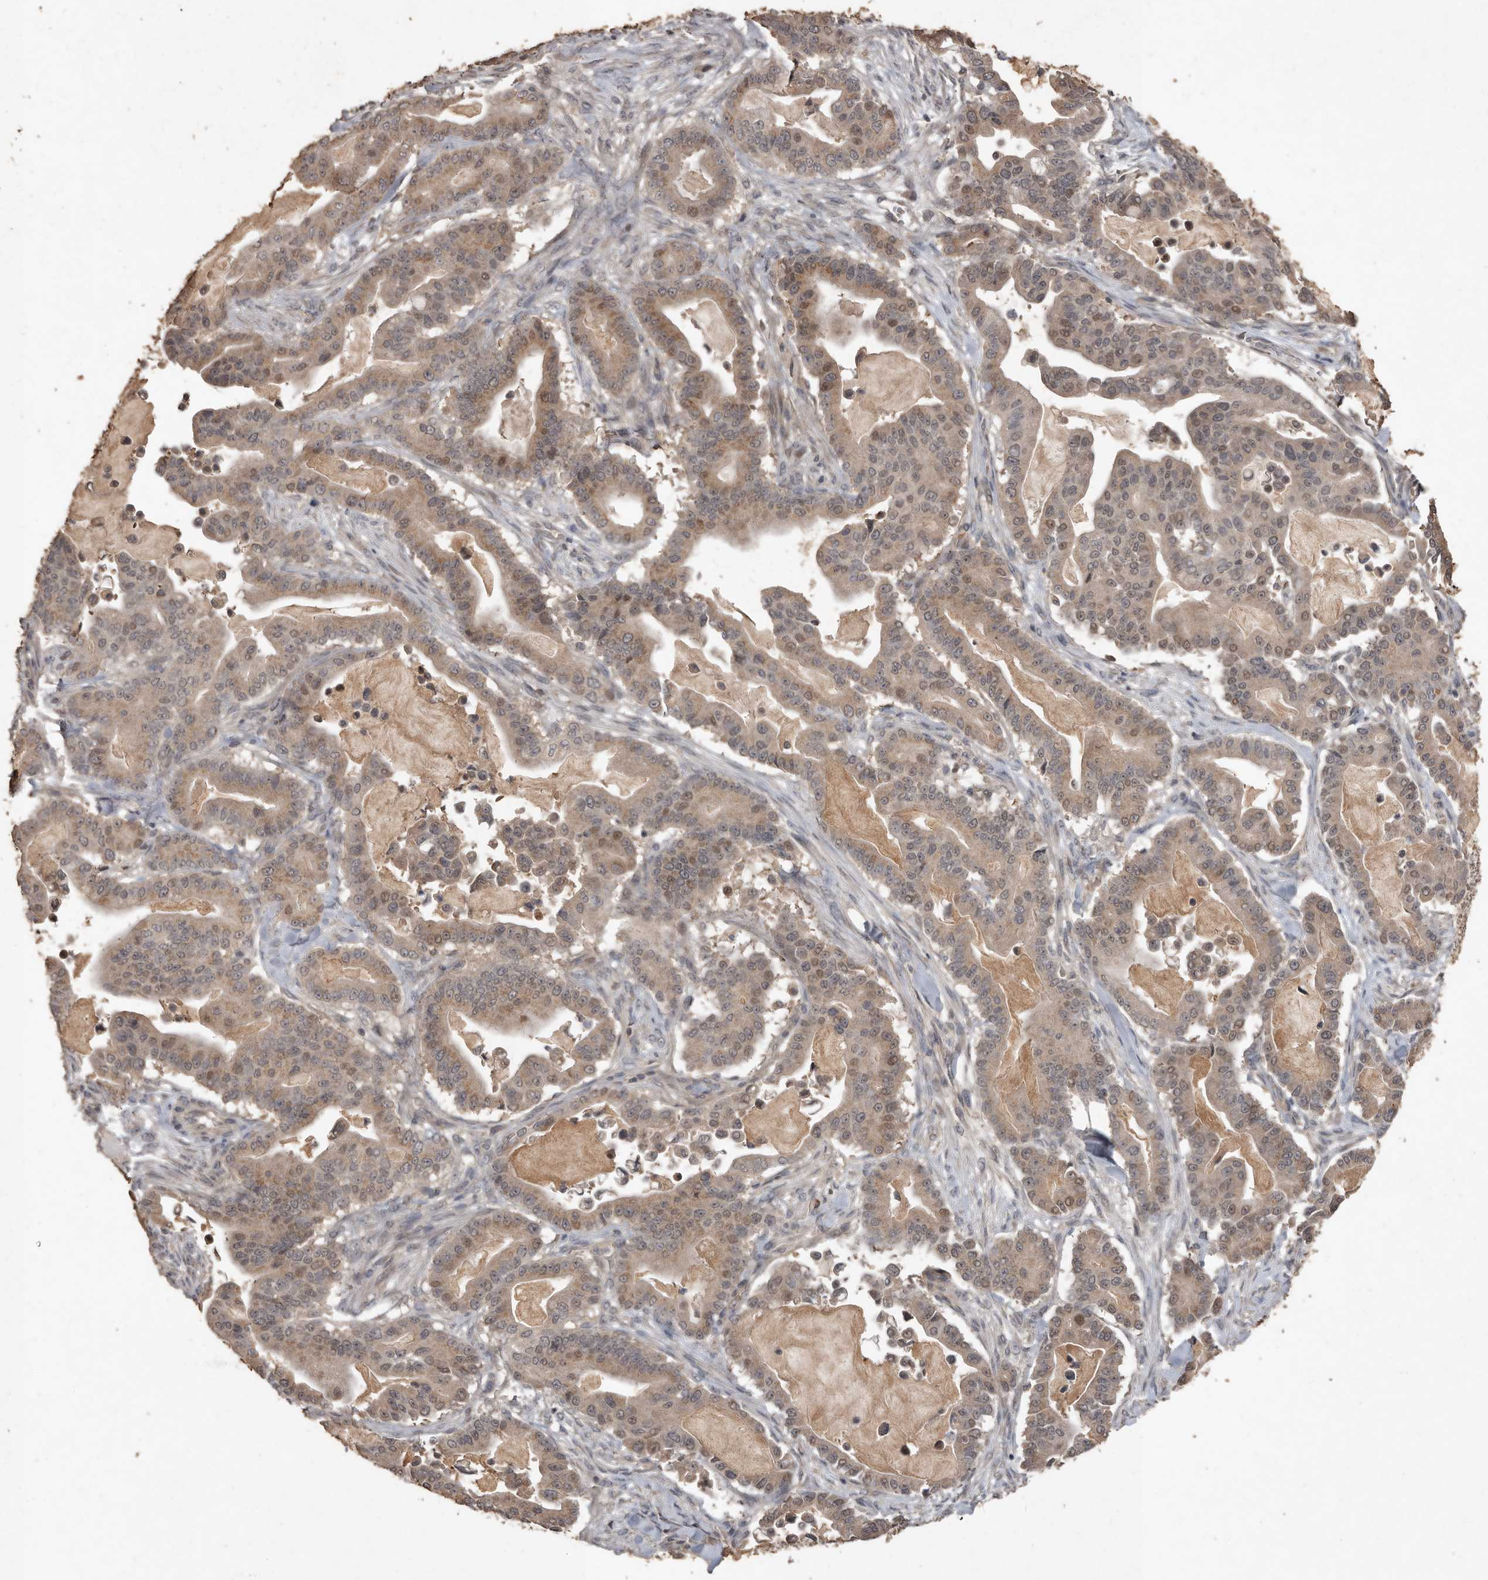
{"staining": {"intensity": "weak", "quantity": ">75%", "location": "cytoplasmic/membranous,nuclear"}, "tissue": "pancreatic cancer", "cell_type": "Tumor cells", "image_type": "cancer", "snomed": [{"axis": "morphology", "description": "Adenocarcinoma, NOS"}, {"axis": "topography", "description": "Pancreas"}], "caption": "Immunohistochemical staining of human pancreatic cancer (adenocarcinoma) demonstrates low levels of weak cytoplasmic/membranous and nuclear staining in about >75% of tumor cells.", "gene": "BAMBI", "patient": {"sex": "male", "age": 63}}